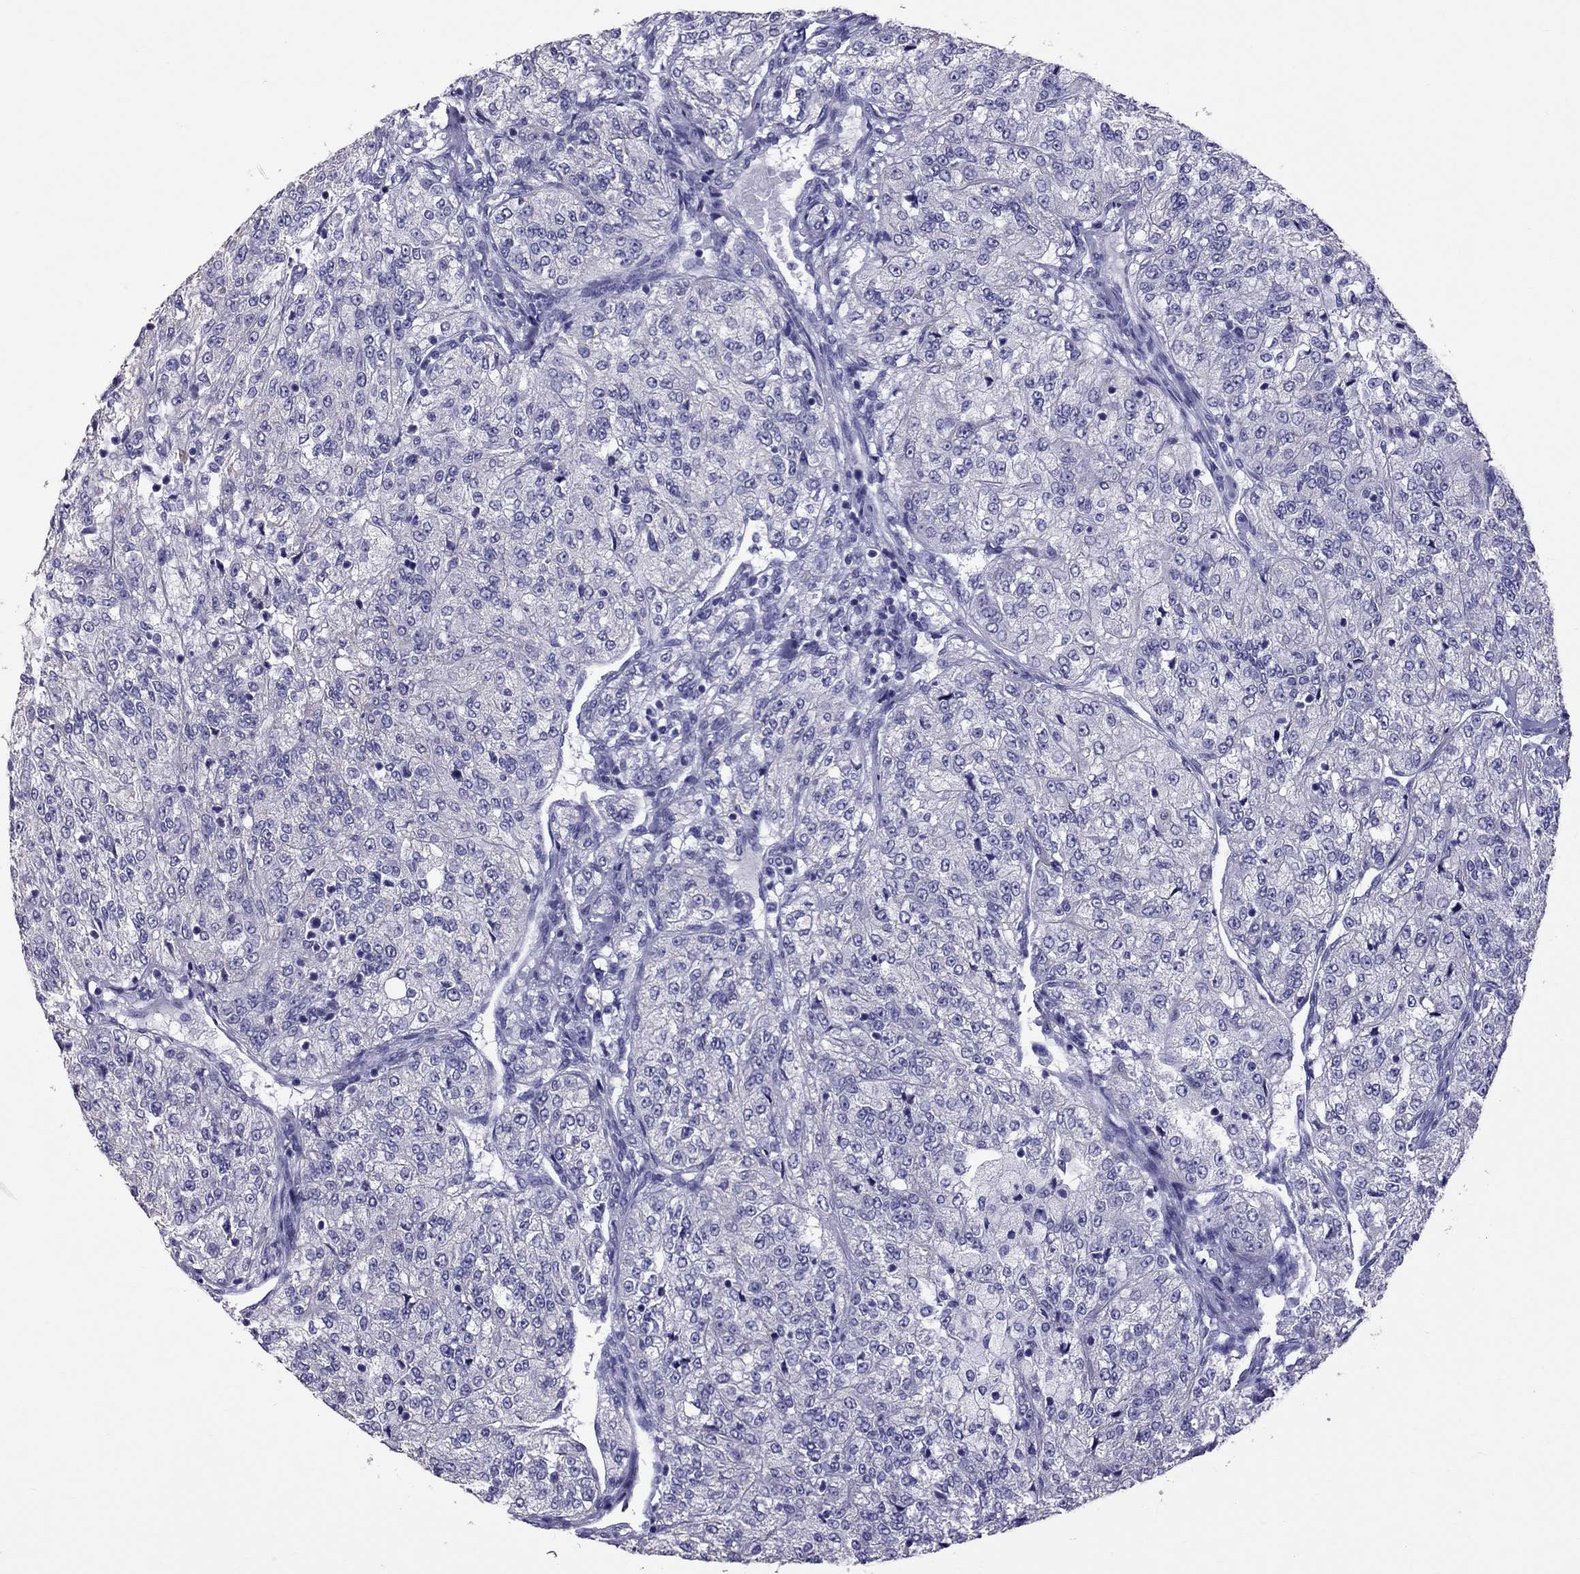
{"staining": {"intensity": "negative", "quantity": "none", "location": "none"}, "tissue": "renal cancer", "cell_type": "Tumor cells", "image_type": "cancer", "snomed": [{"axis": "morphology", "description": "Adenocarcinoma, NOS"}, {"axis": "topography", "description": "Kidney"}], "caption": "DAB immunohistochemical staining of renal cancer (adenocarcinoma) demonstrates no significant expression in tumor cells.", "gene": "TTLL13", "patient": {"sex": "female", "age": 63}}